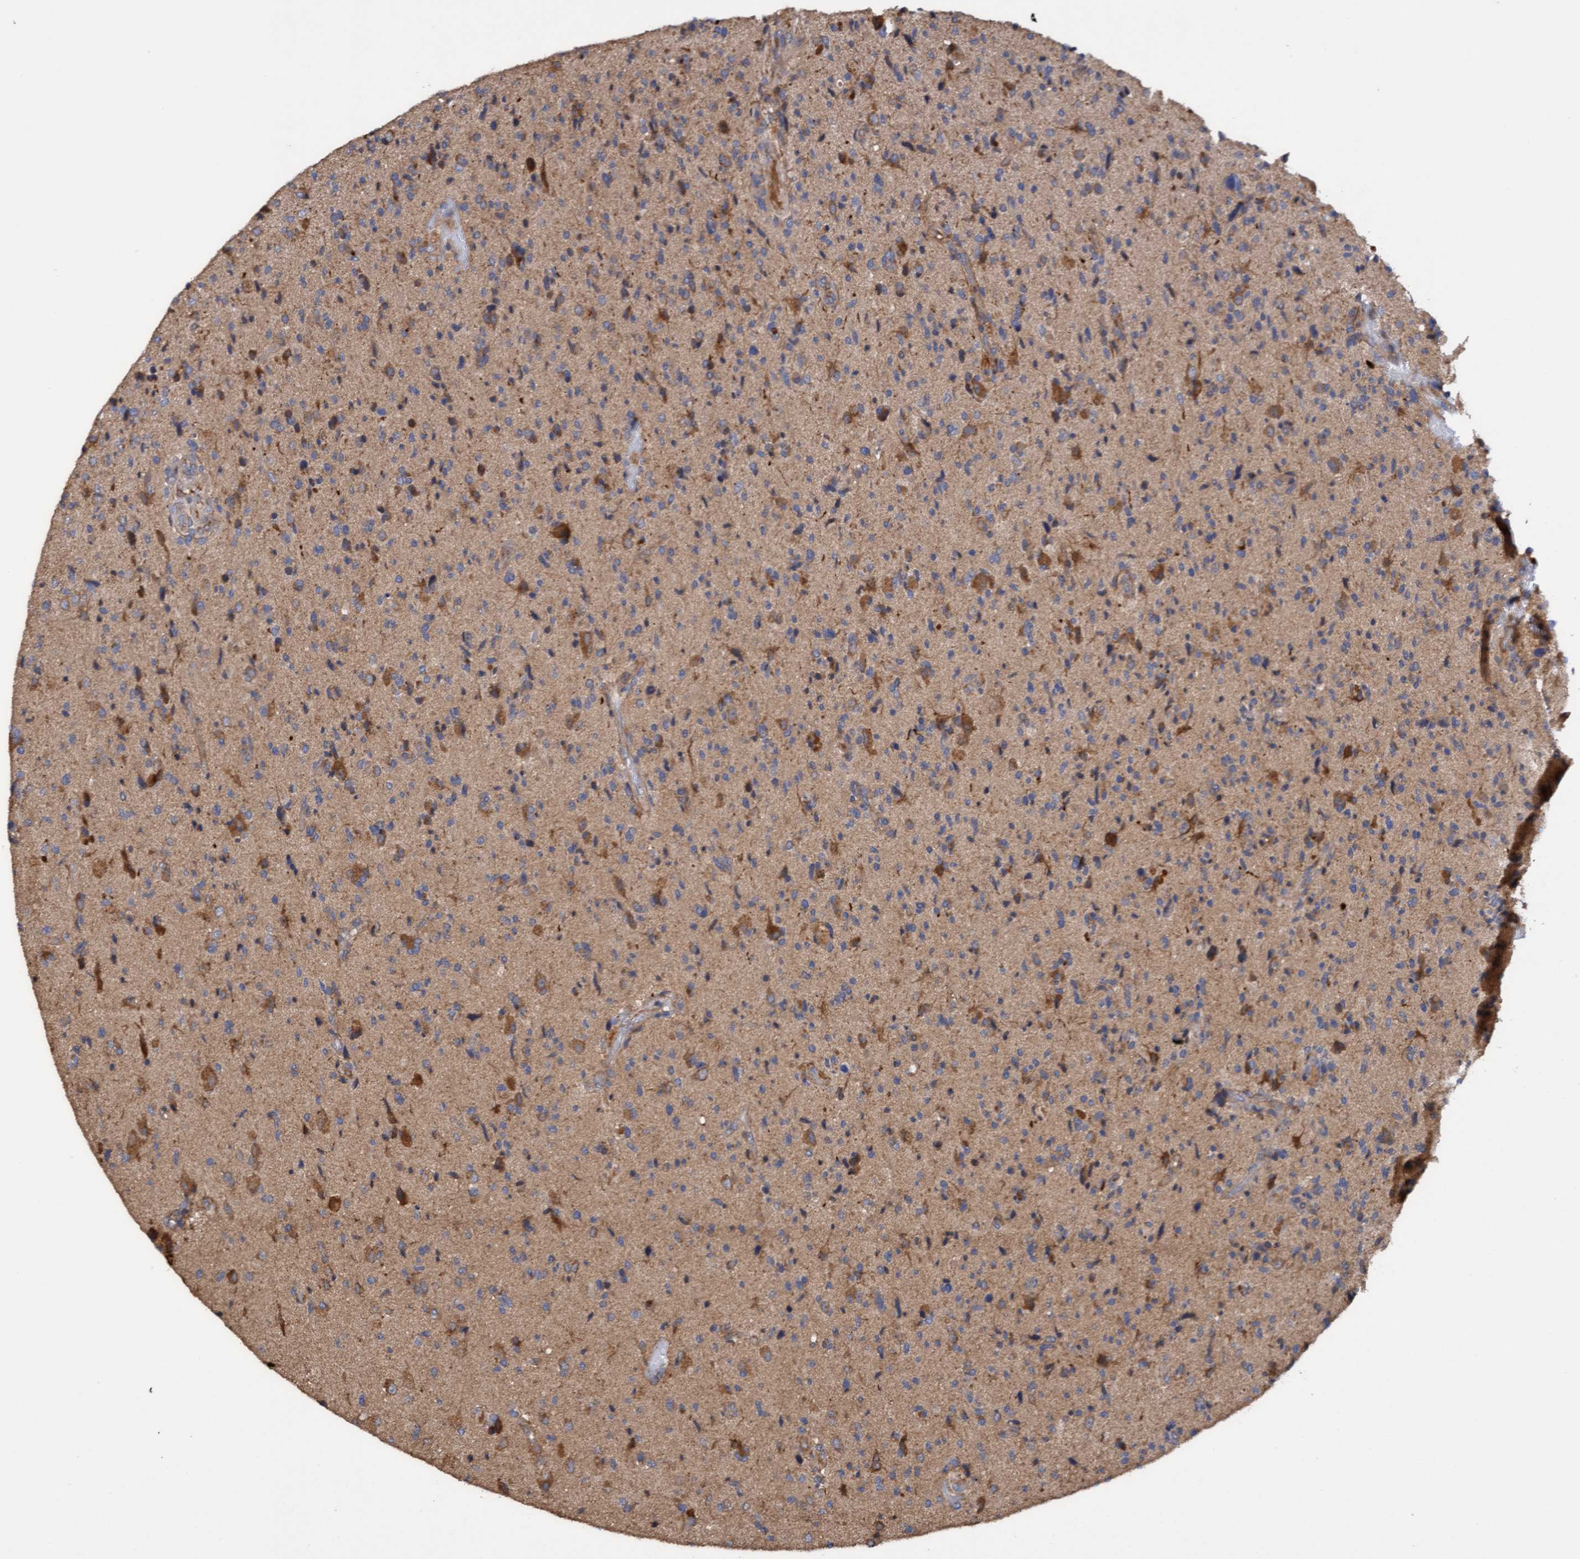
{"staining": {"intensity": "moderate", "quantity": "25%-75%", "location": "cytoplasmic/membranous"}, "tissue": "glioma", "cell_type": "Tumor cells", "image_type": "cancer", "snomed": [{"axis": "morphology", "description": "Glioma, malignant, High grade"}, {"axis": "topography", "description": "Brain"}], "caption": "Immunohistochemistry (IHC) staining of glioma, which shows medium levels of moderate cytoplasmic/membranous positivity in approximately 25%-75% of tumor cells indicating moderate cytoplasmic/membranous protein expression. The staining was performed using DAB (3,3'-diaminobenzidine) (brown) for protein detection and nuclei were counterstained in hematoxylin (blue).", "gene": "ITFG1", "patient": {"sex": "male", "age": 72}}